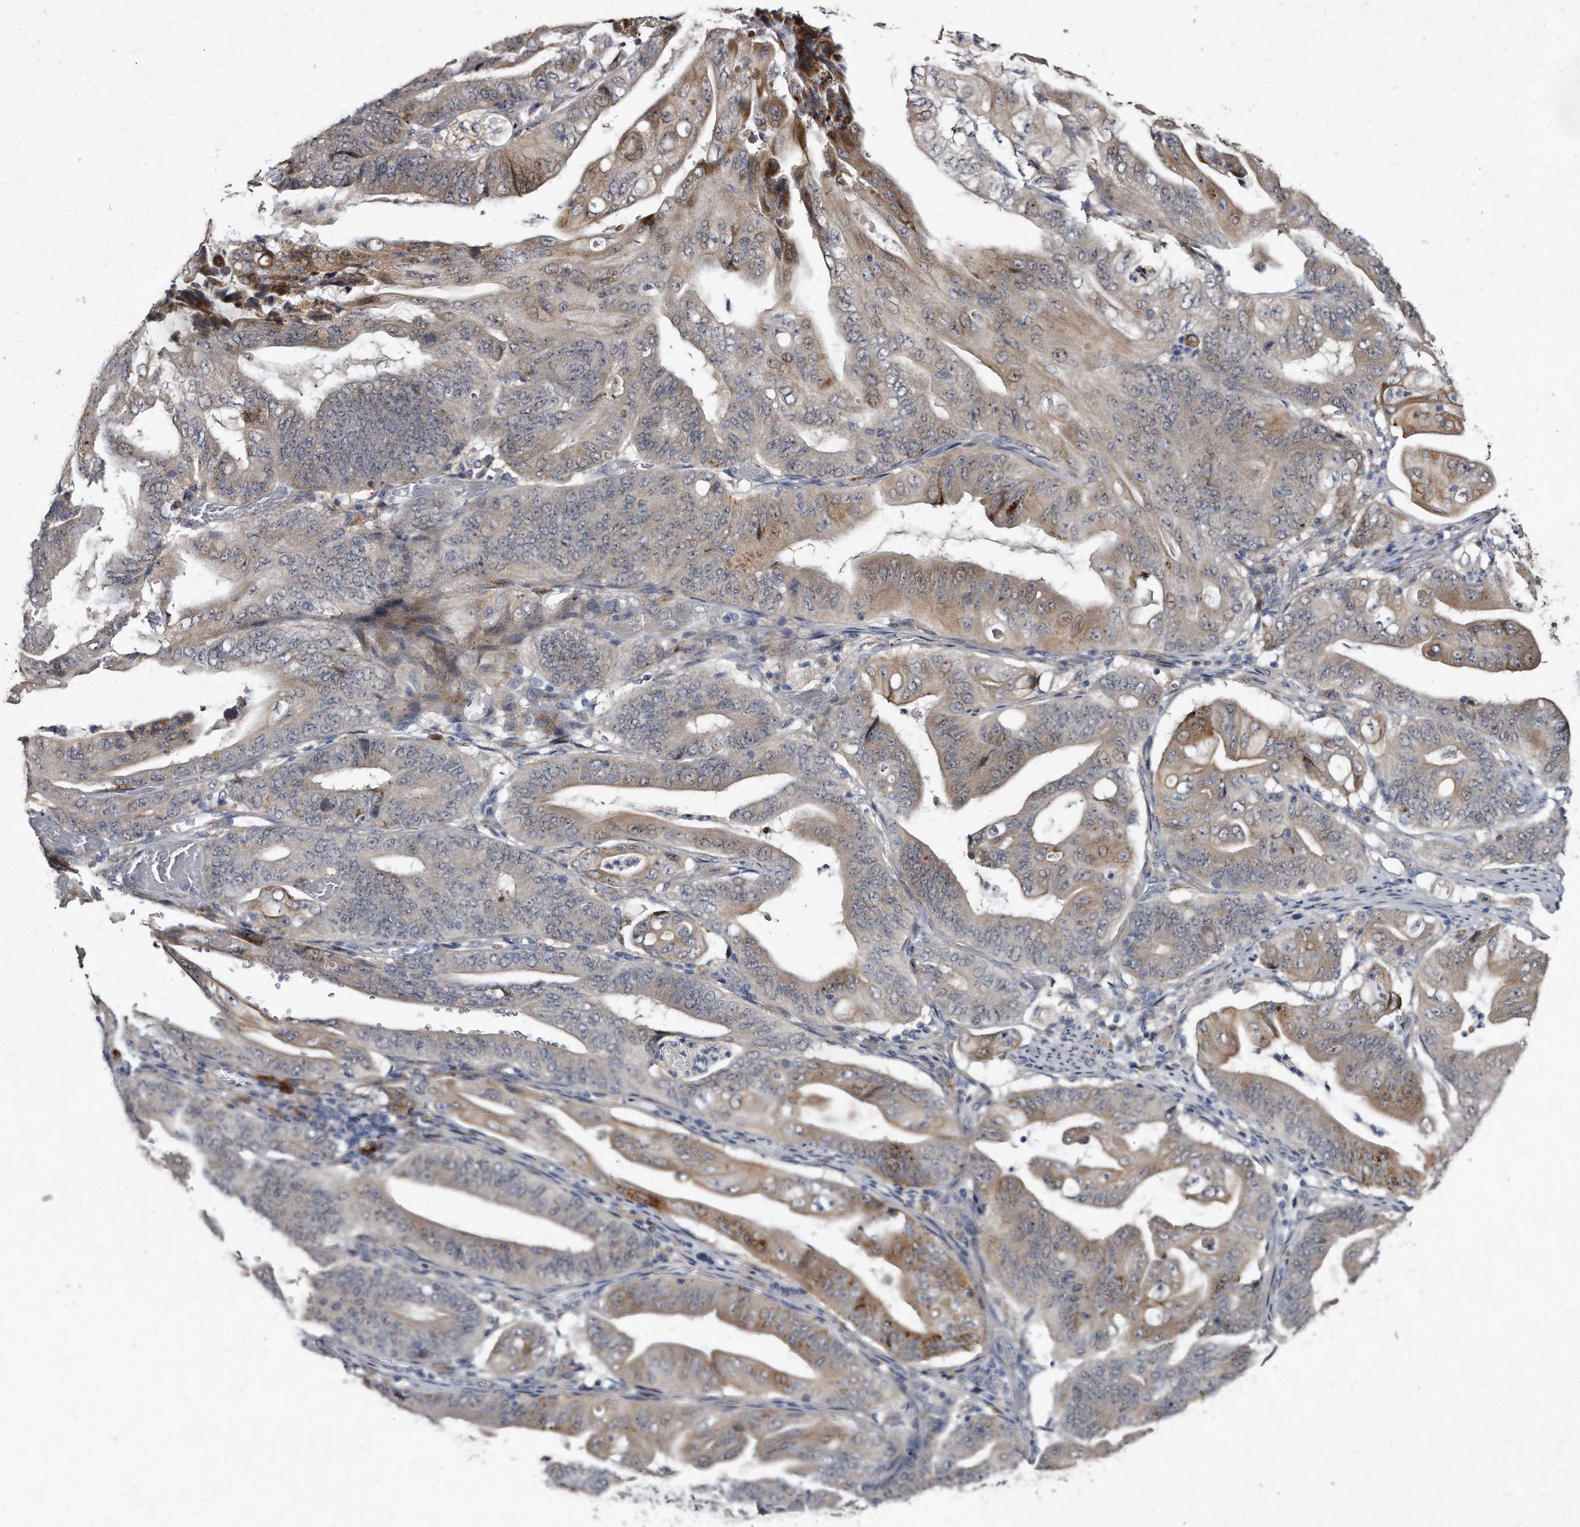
{"staining": {"intensity": "moderate", "quantity": "25%-75%", "location": "cytoplasmic/membranous"}, "tissue": "stomach cancer", "cell_type": "Tumor cells", "image_type": "cancer", "snomed": [{"axis": "morphology", "description": "Adenocarcinoma, NOS"}, {"axis": "topography", "description": "Stomach"}], "caption": "There is medium levels of moderate cytoplasmic/membranous staining in tumor cells of stomach adenocarcinoma, as demonstrated by immunohistochemical staining (brown color).", "gene": "KLHDC3", "patient": {"sex": "female", "age": 73}}